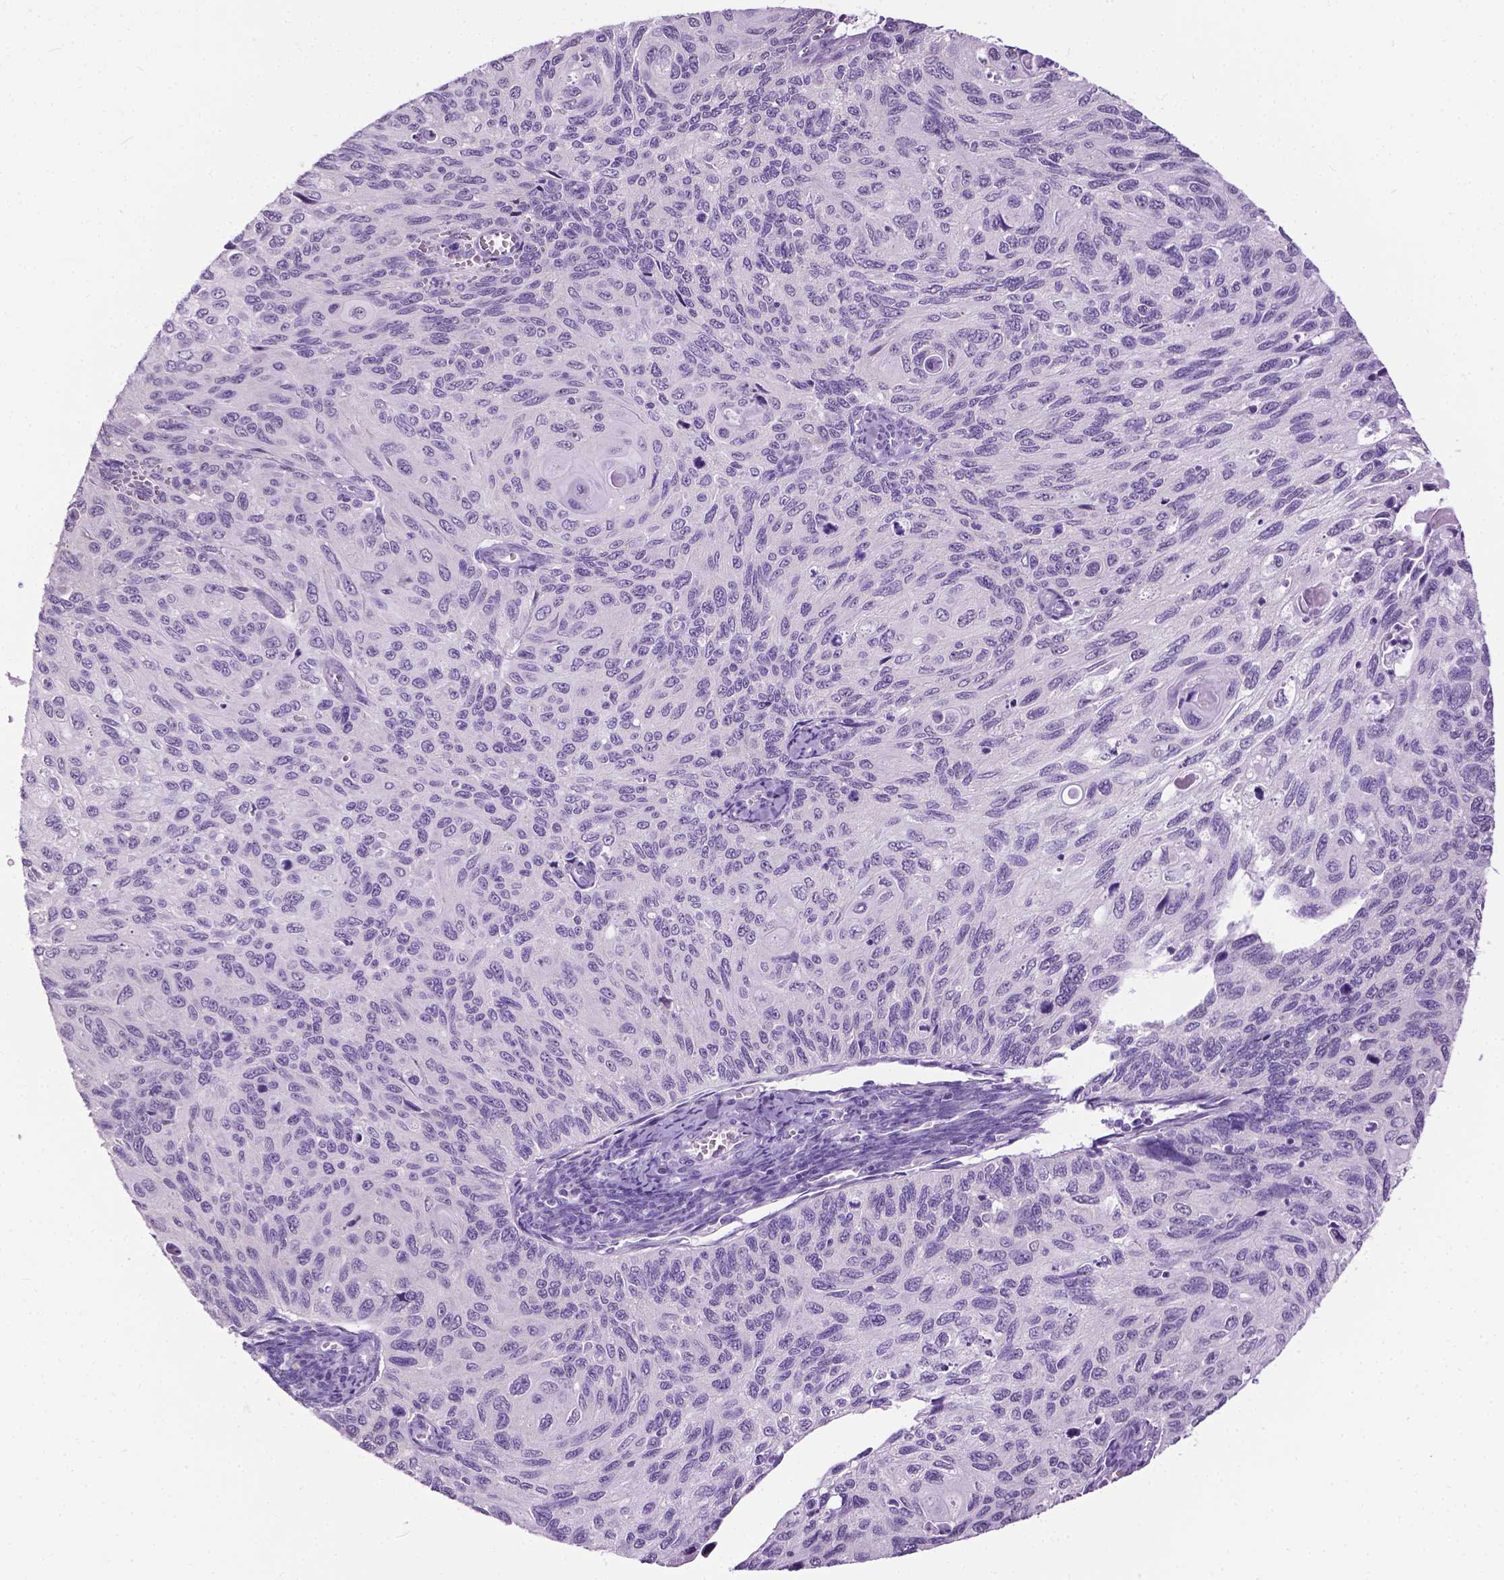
{"staining": {"intensity": "negative", "quantity": "none", "location": "none"}, "tissue": "cervical cancer", "cell_type": "Tumor cells", "image_type": "cancer", "snomed": [{"axis": "morphology", "description": "Squamous cell carcinoma, NOS"}, {"axis": "topography", "description": "Cervix"}], "caption": "Immunohistochemistry (IHC) of squamous cell carcinoma (cervical) demonstrates no positivity in tumor cells.", "gene": "GPR37L1", "patient": {"sex": "female", "age": 70}}